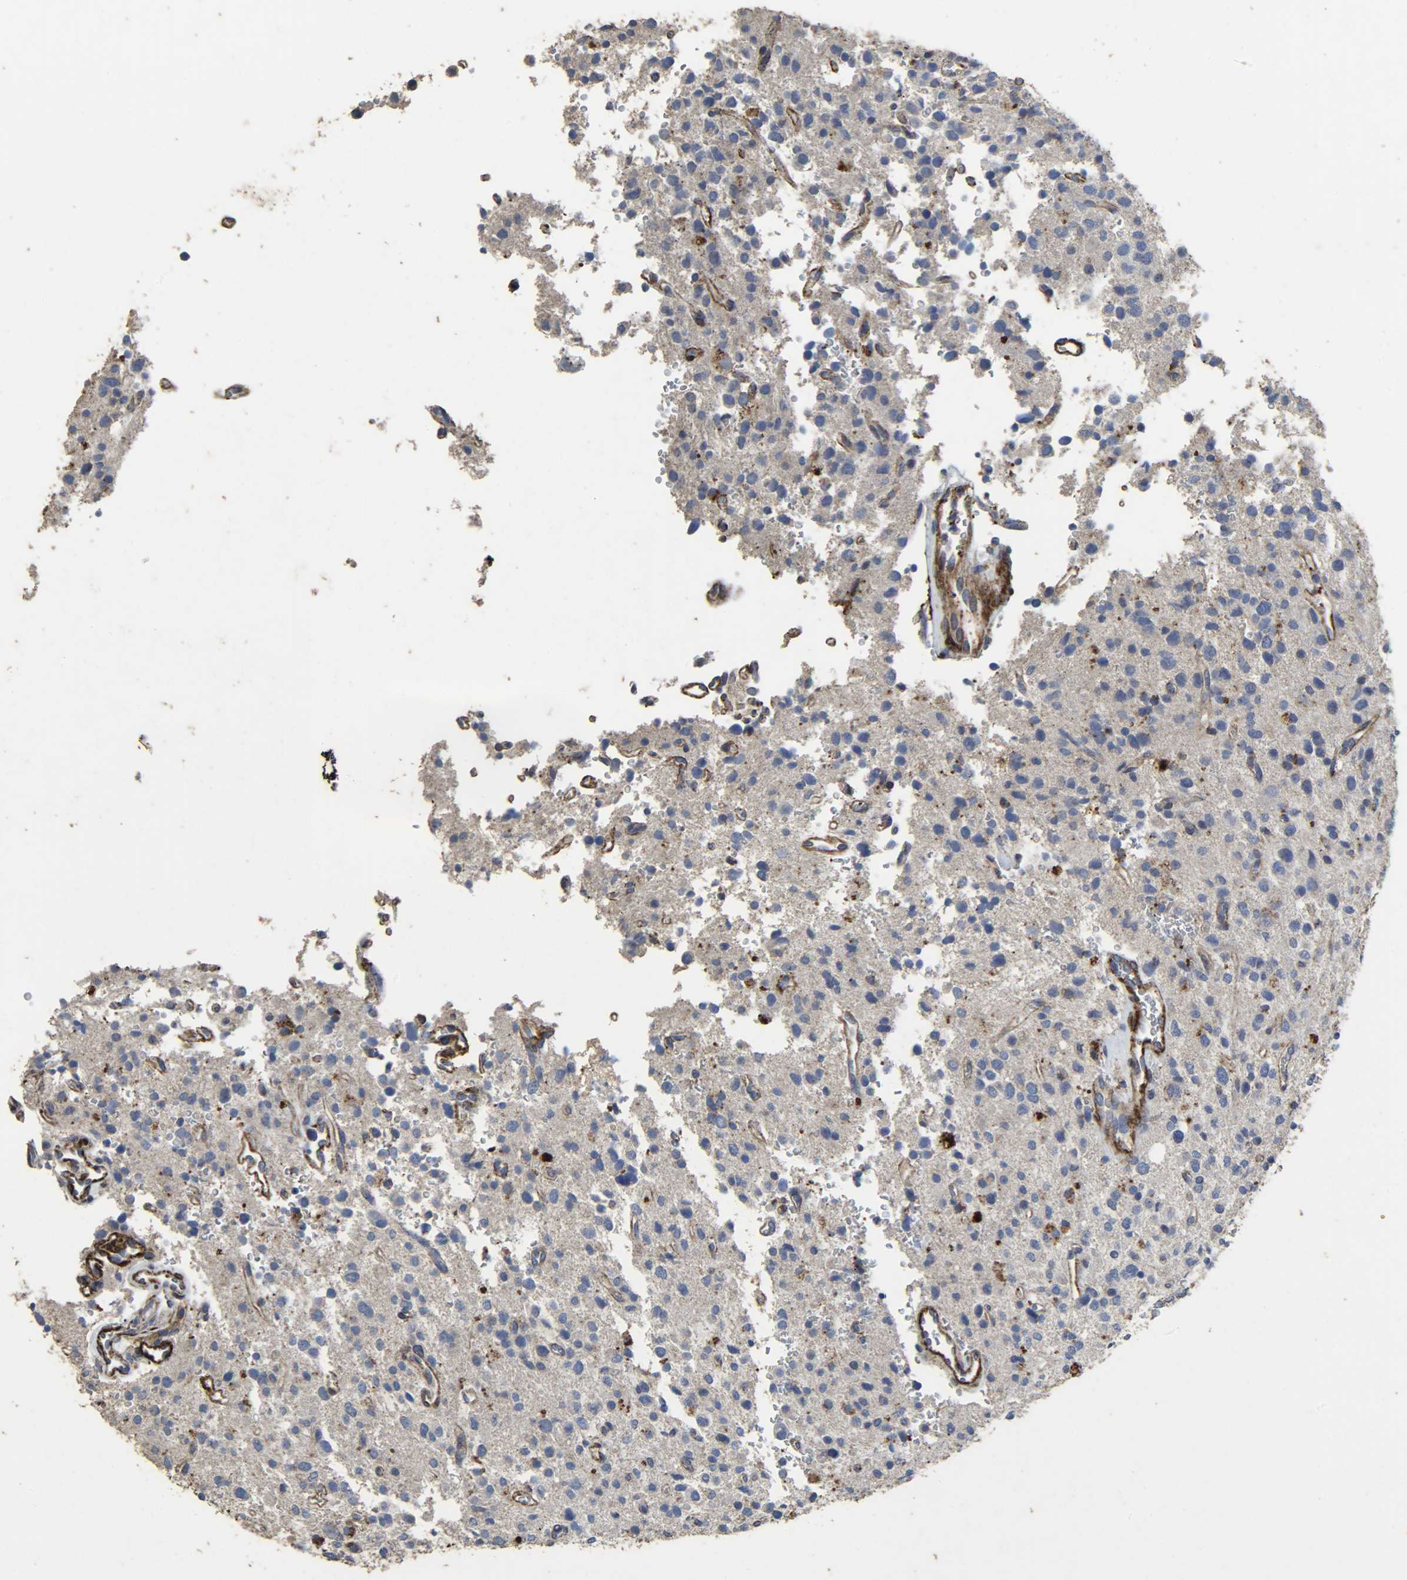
{"staining": {"intensity": "moderate", "quantity": "<25%", "location": "cytoplasmic/membranous"}, "tissue": "glioma", "cell_type": "Tumor cells", "image_type": "cancer", "snomed": [{"axis": "morphology", "description": "Glioma, malignant, High grade"}, {"axis": "topography", "description": "Brain"}], "caption": "This is a photomicrograph of IHC staining of glioma, which shows moderate positivity in the cytoplasmic/membranous of tumor cells.", "gene": "TPM4", "patient": {"sex": "male", "age": 47}}